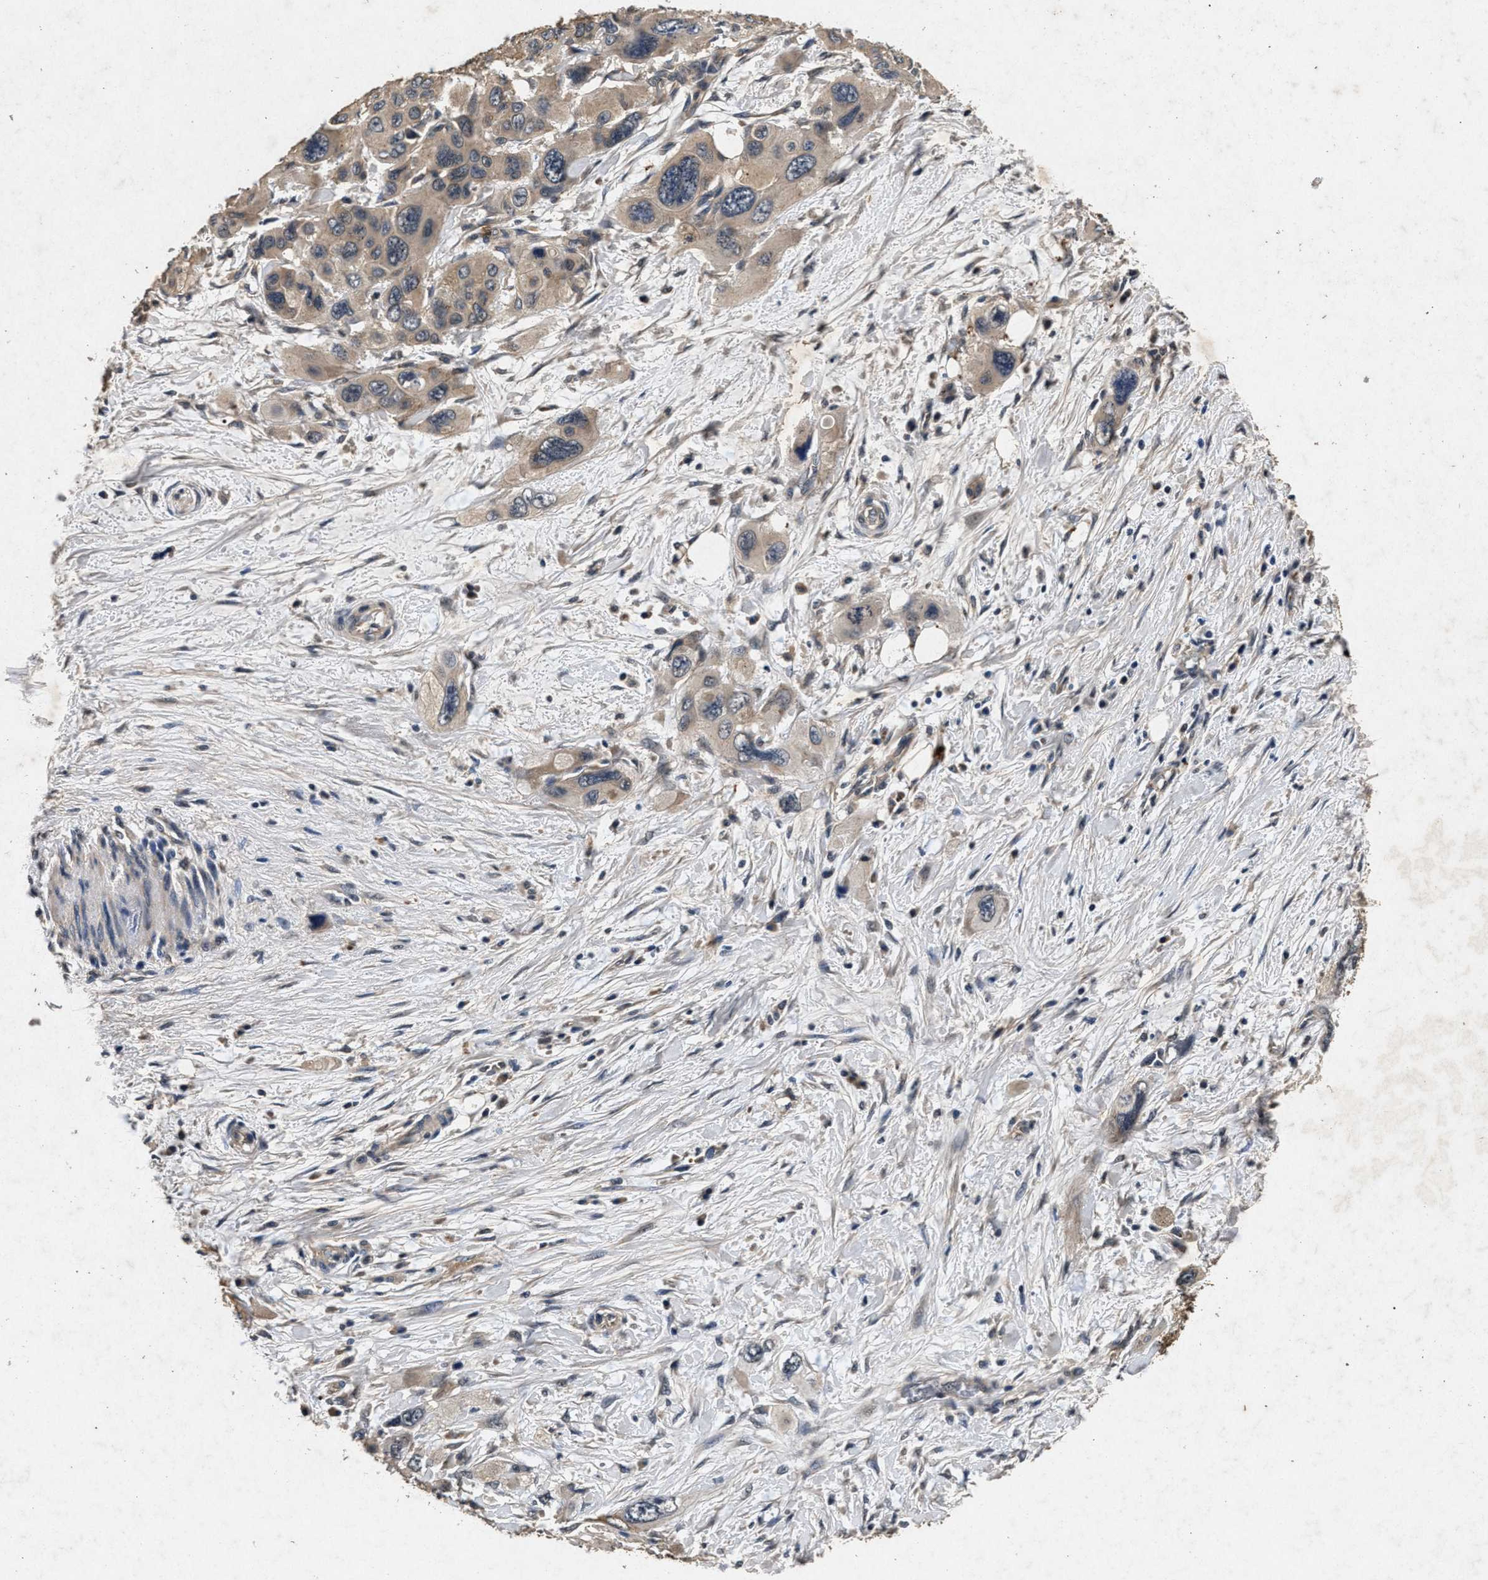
{"staining": {"intensity": "weak", "quantity": ">75%", "location": "cytoplasmic/membranous"}, "tissue": "pancreatic cancer", "cell_type": "Tumor cells", "image_type": "cancer", "snomed": [{"axis": "morphology", "description": "Adenocarcinoma, NOS"}, {"axis": "topography", "description": "Pancreas"}], "caption": "Protein expression analysis of human pancreatic cancer (adenocarcinoma) reveals weak cytoplasmic/membranous expression in approximately >75% of tumor cells. The protein of interest is shown in brown color, while the nuclei are stained blue.", "gene": "PPP1CC", "patient": {"sex": "male", "age": 73}}